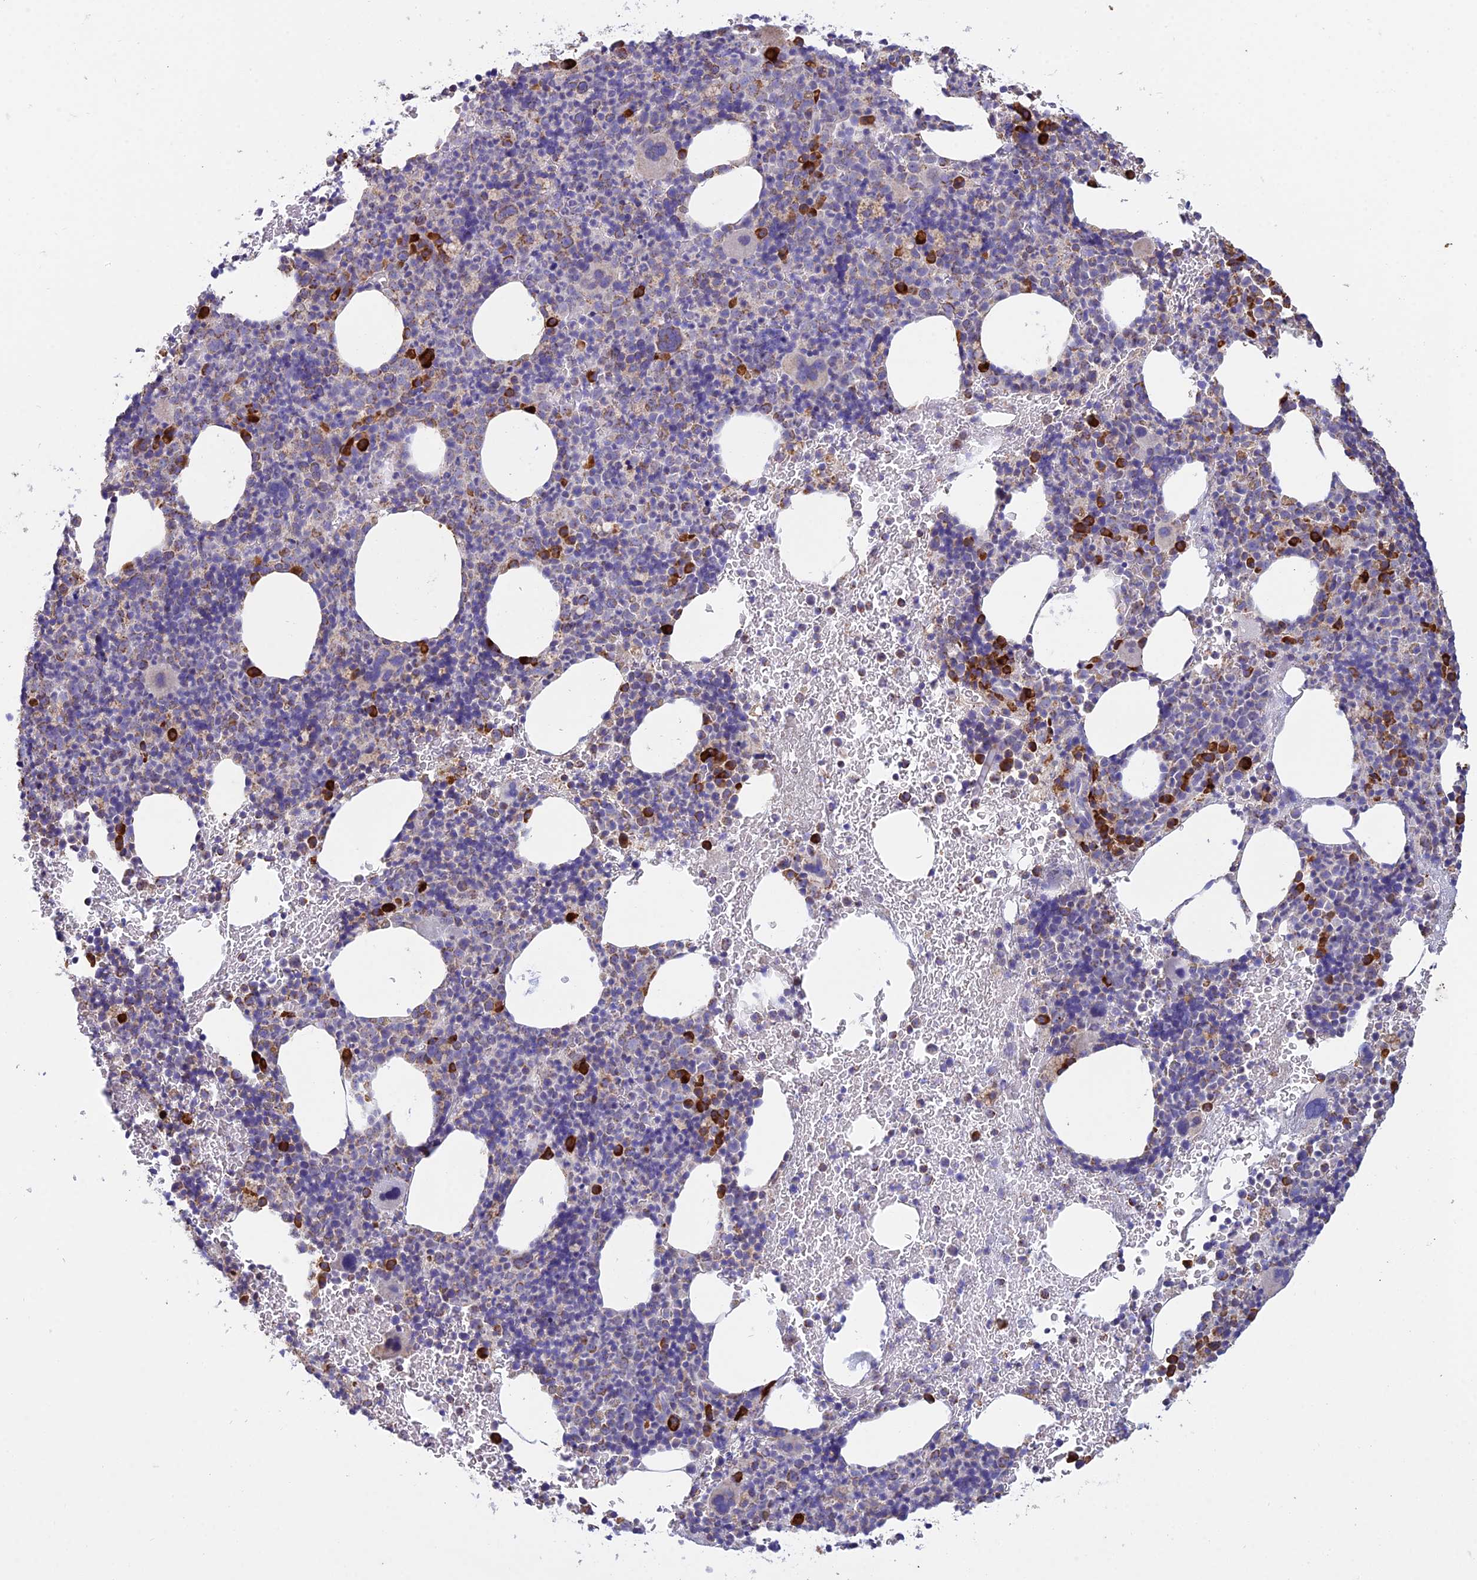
{"staining": {"intensity": "strong", "quantity": "<25%", "location": "cytoplasmic/membranous"}, "tissue": "bone marrow", "cell_type": "Hematopoietic cells", "image_type": "normal", "snomed": [{"axis": "morphology", "description": "Normal tissue, NOS"}, {"axis": "morphology", "description": "Inflammation, NOS"}, {"axis": "topography", "description": "Bone marrow"}], "caption": "Immunohistochemistry (IHC) micrograph of benign bone marrow: human bone marrow stained using IHC demonstrates medium levels of strong protein expression localized specifically in the cytoplasmic/membranous of hematopoietic cells, appearing as a cytoplasmic/membranous brown color.", "gene": "OR2W3", "patient": {"sex": "male", "age": 72}}